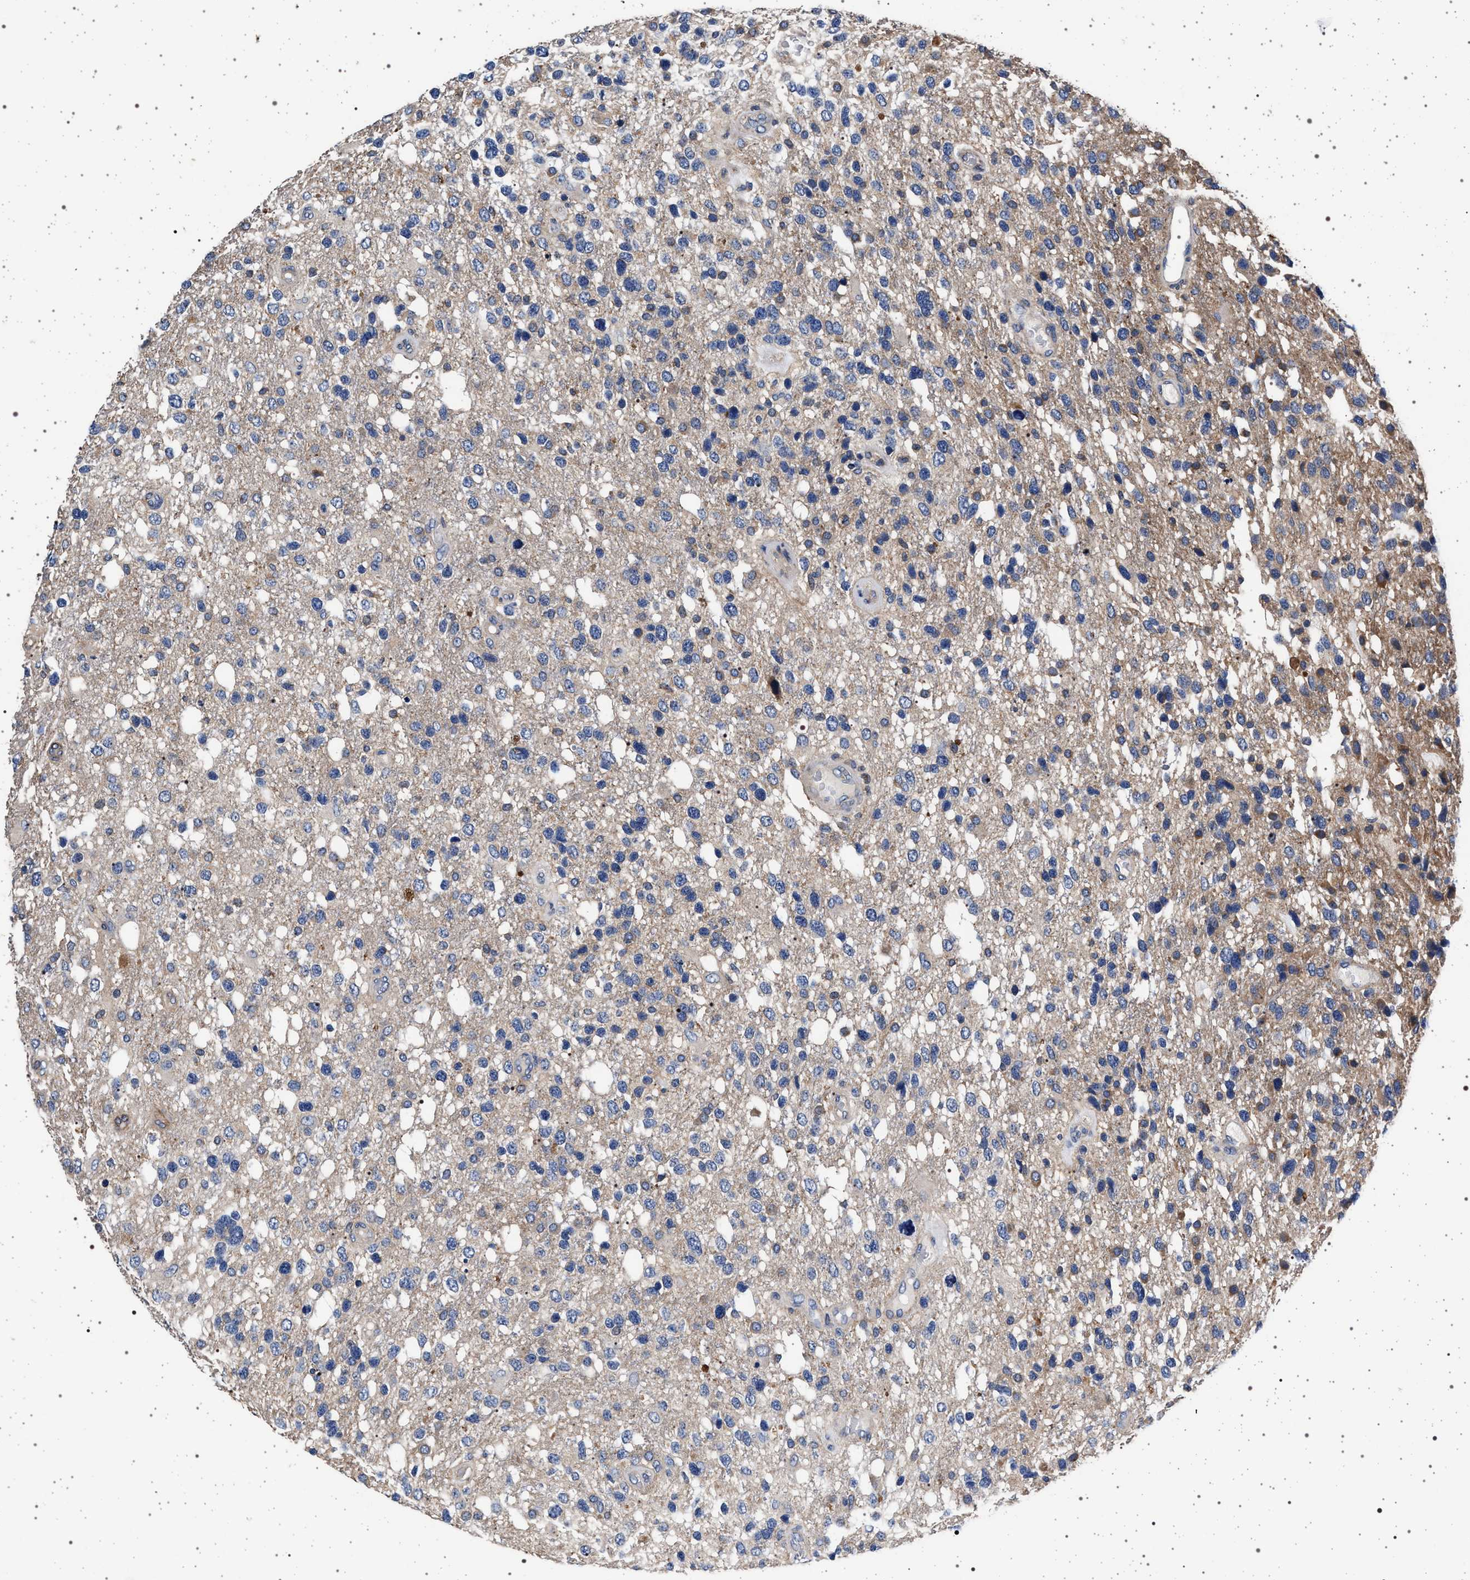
{"staining": {"intensity": "negative", "quantity": "none", "location": "none"}, "tissue": "glioma", "cell_type": "Tumor cells", "image_type": "cancer", "snomed": [{"axis": "morphology", "description": "Glioma, malignant, High grade"}, {"axis": "topography", "description": "Brain"}], "caption": "Immunohistochemistry (IHC) micrograph of neoplastic tissue: glioma stained with DAB shows no significant protein staining in tumor cells. Nuclei are stained in blue.", "gene": "MAP3K2", "patient": {"sex": "female", "age": 58}}